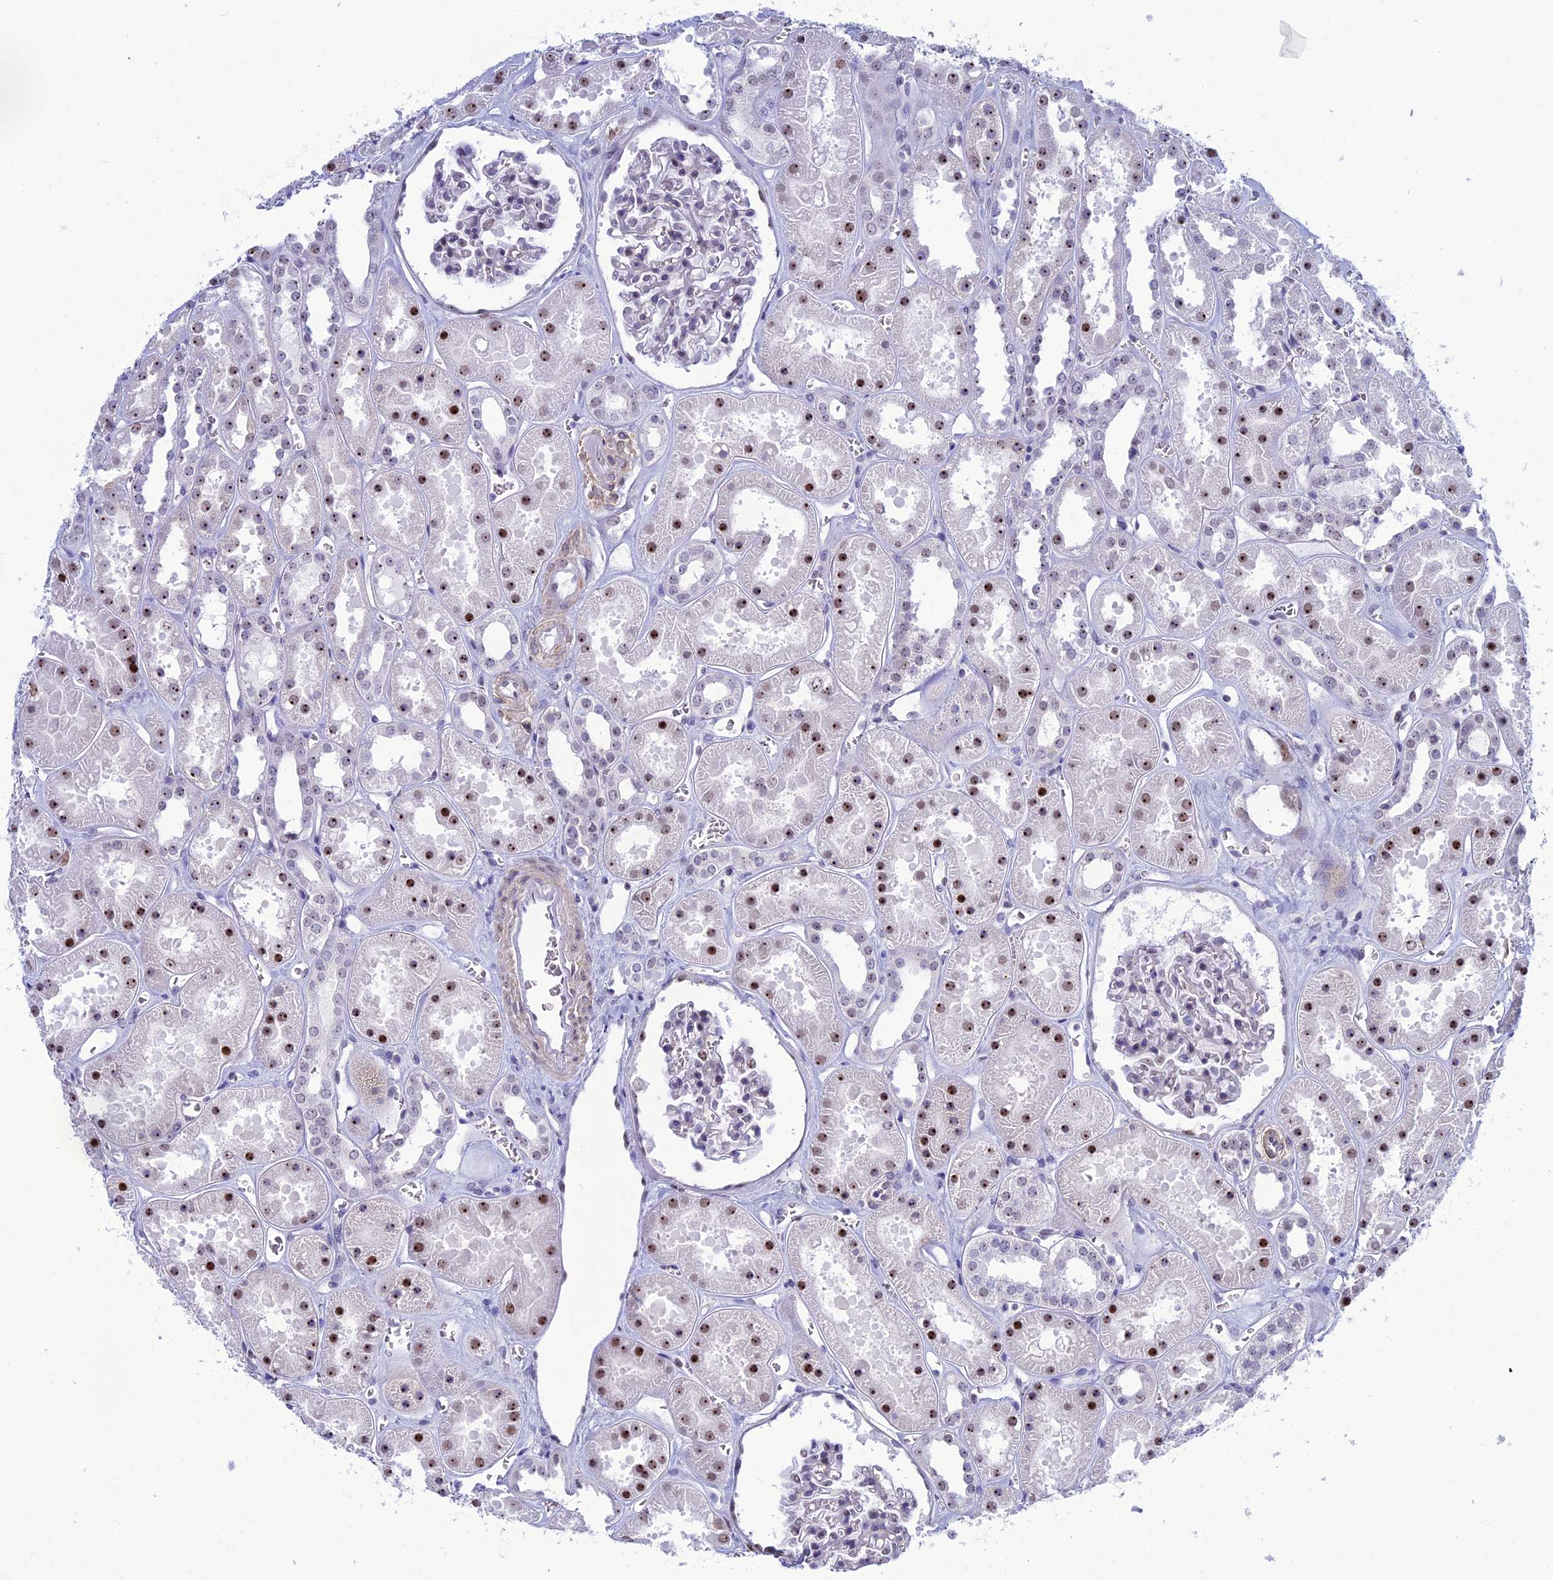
{"staining": {"intensity": "negative", "quantity": "none", "location": "none"}, "tissue": "kidney", "cell_type": "Cells in glomeruli", "image_type": "normal", "snomed": [{"axis": "morphology", "description": "Normal tissue, NOS"}, {"axis": "topography", "description": "Kidney"}], "caption": "This histopathology image is of unremarkable kidney stained with immunohistochemistry to label a protein in brown with the nuclei are counter-stained blue. There is no positivity in cells in glomeruli. (DAB immunohistochemistry (IHC) visualized using brightfield microscopy, high magnification).", "gene": "CCDC86", "patient": {"sex": "female", "age": 41}}